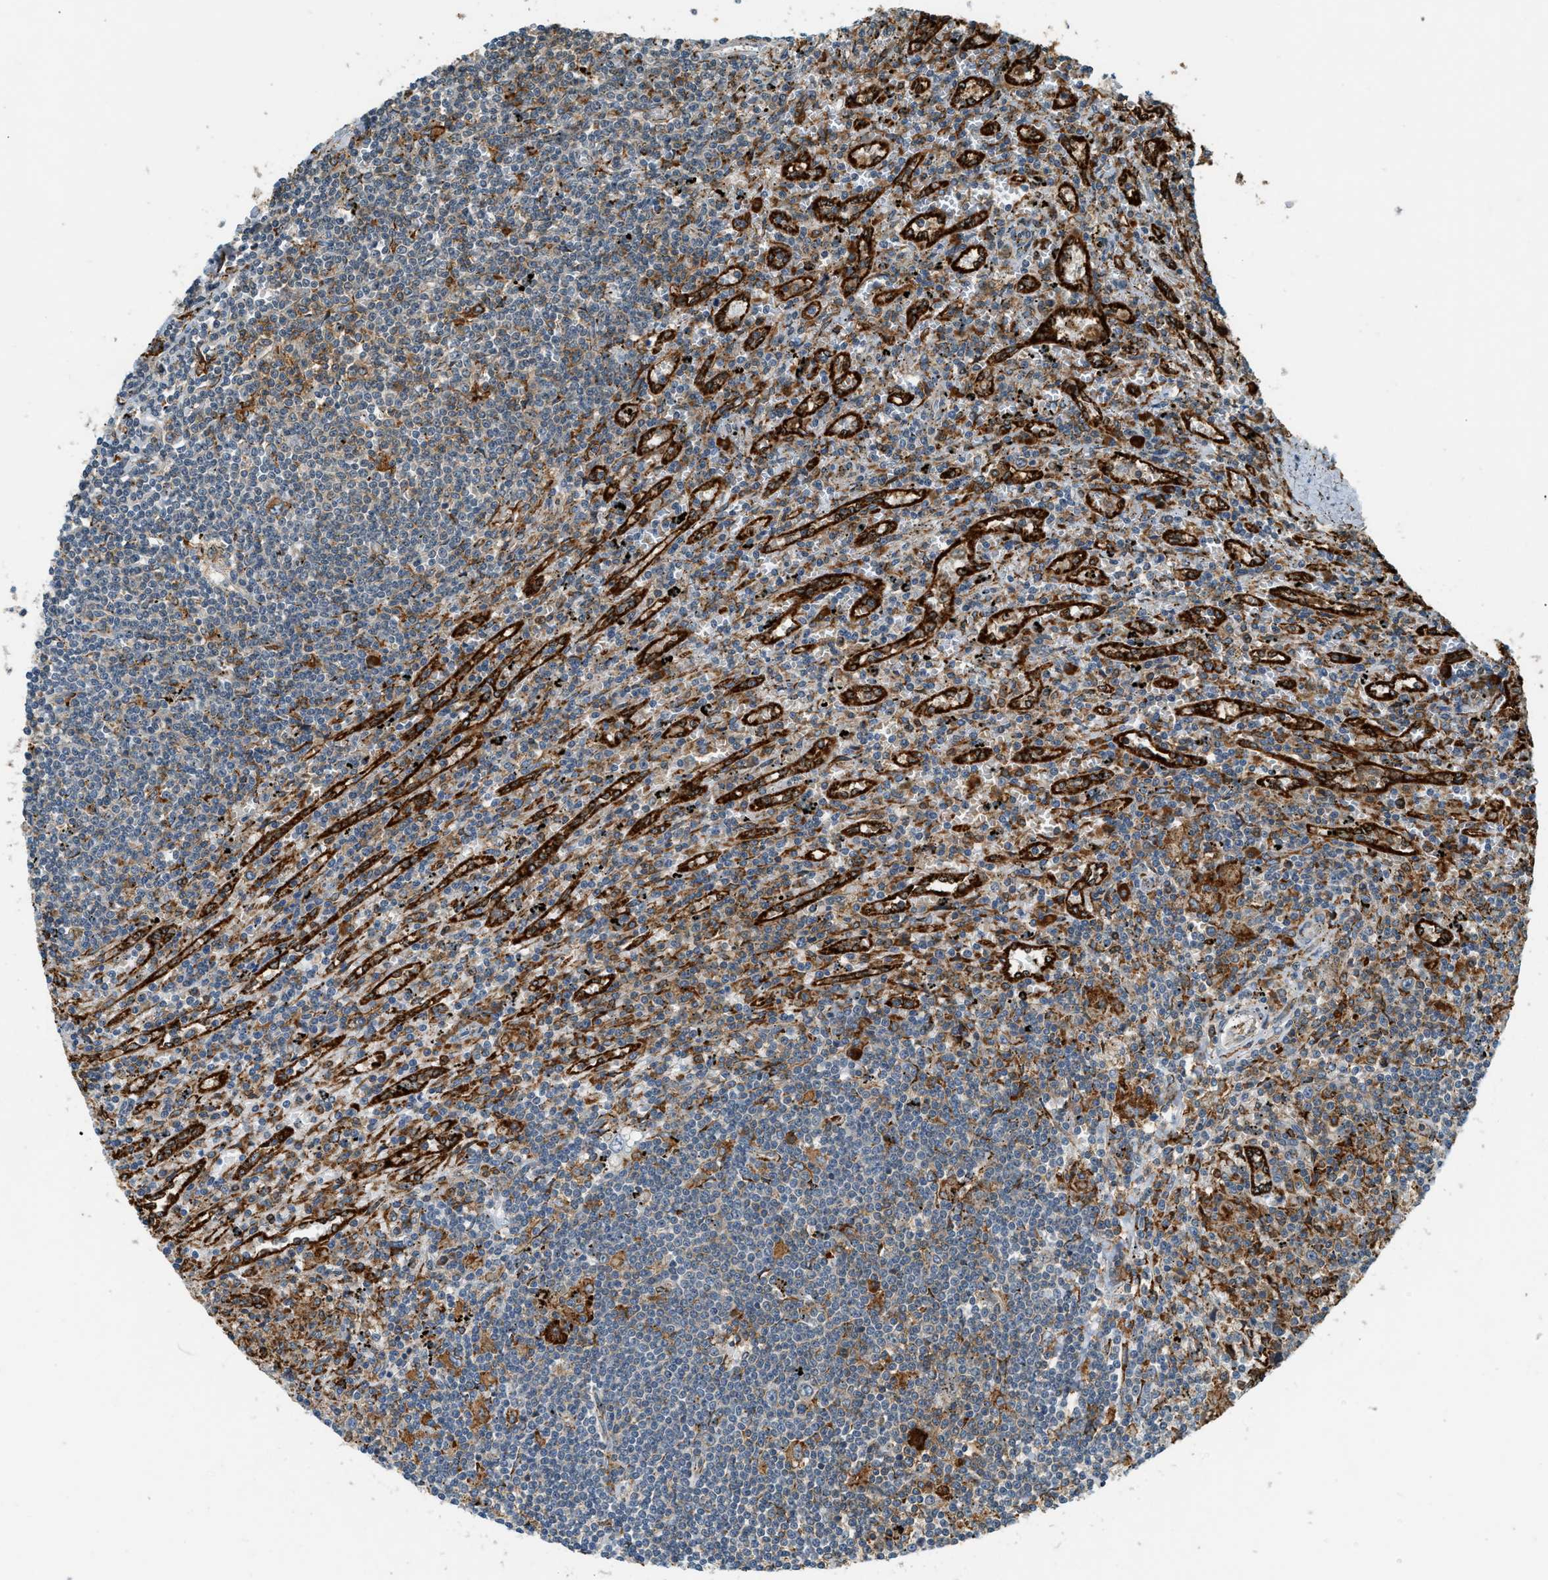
{"staining": {"intensity": "moderate", "quantity": "<25%", "location": "cytoplasmic/membranous"}, "tissue": "lymphoma", "cell_type": "Tumor cells", "image_type": "cancer", "snomed": [{"axis": "morphology", "description": "Malignant lymphoma, non-Hodgkin's type, Low grade"}, {"axis": "topography", "description": "Spleen"}], "caption": "Protein expression analysis of lymphoma exhibits moderate cytoplasmic/membranous staining in about <25% of tumor cells.", "gene": "SEMA4D", "patient": {"sex": "male", "age": 76}}